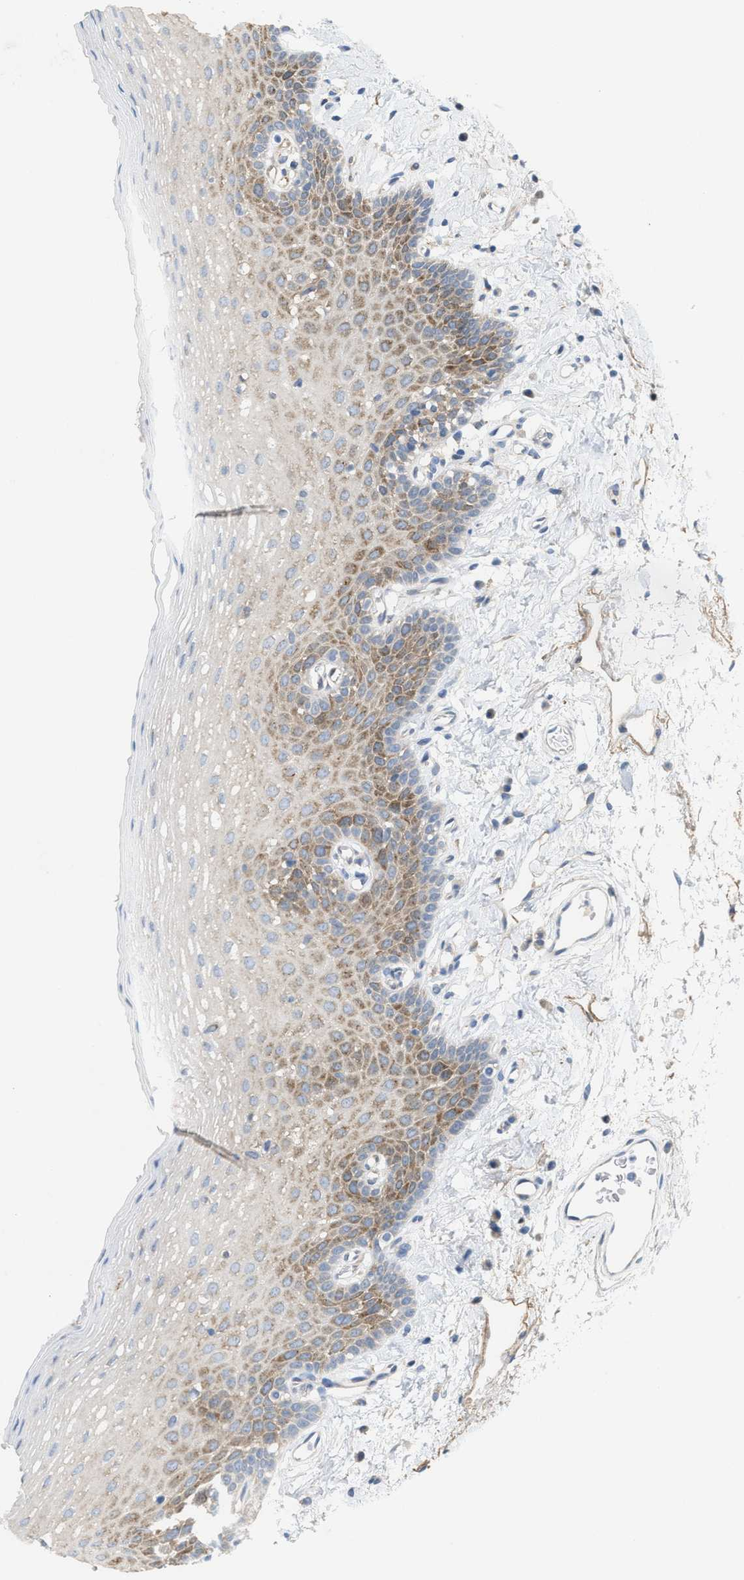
{"staining": {"intensity": "moderate", "quantity": ">75%", "location": "cytoplasmic/membranous"}, "tissue": "oral mucosa", "cell_type": "Squamous epithelial cells", "image_type": "normal", "snomed": [{"axis": "morphology", "description": "Normal tissue, NOS"}, {"axis": "topography", "description": "Oral tissue"}], "caption": "Immunohistochemistry (DAB) staining of benign human oral mucosa shows moderate cytoplasmic/membranous protein expression in approximately >75% of squamous epithelial cells.", "gene": "UBAP2", "patient": {"sex": "male", "age": 66}}